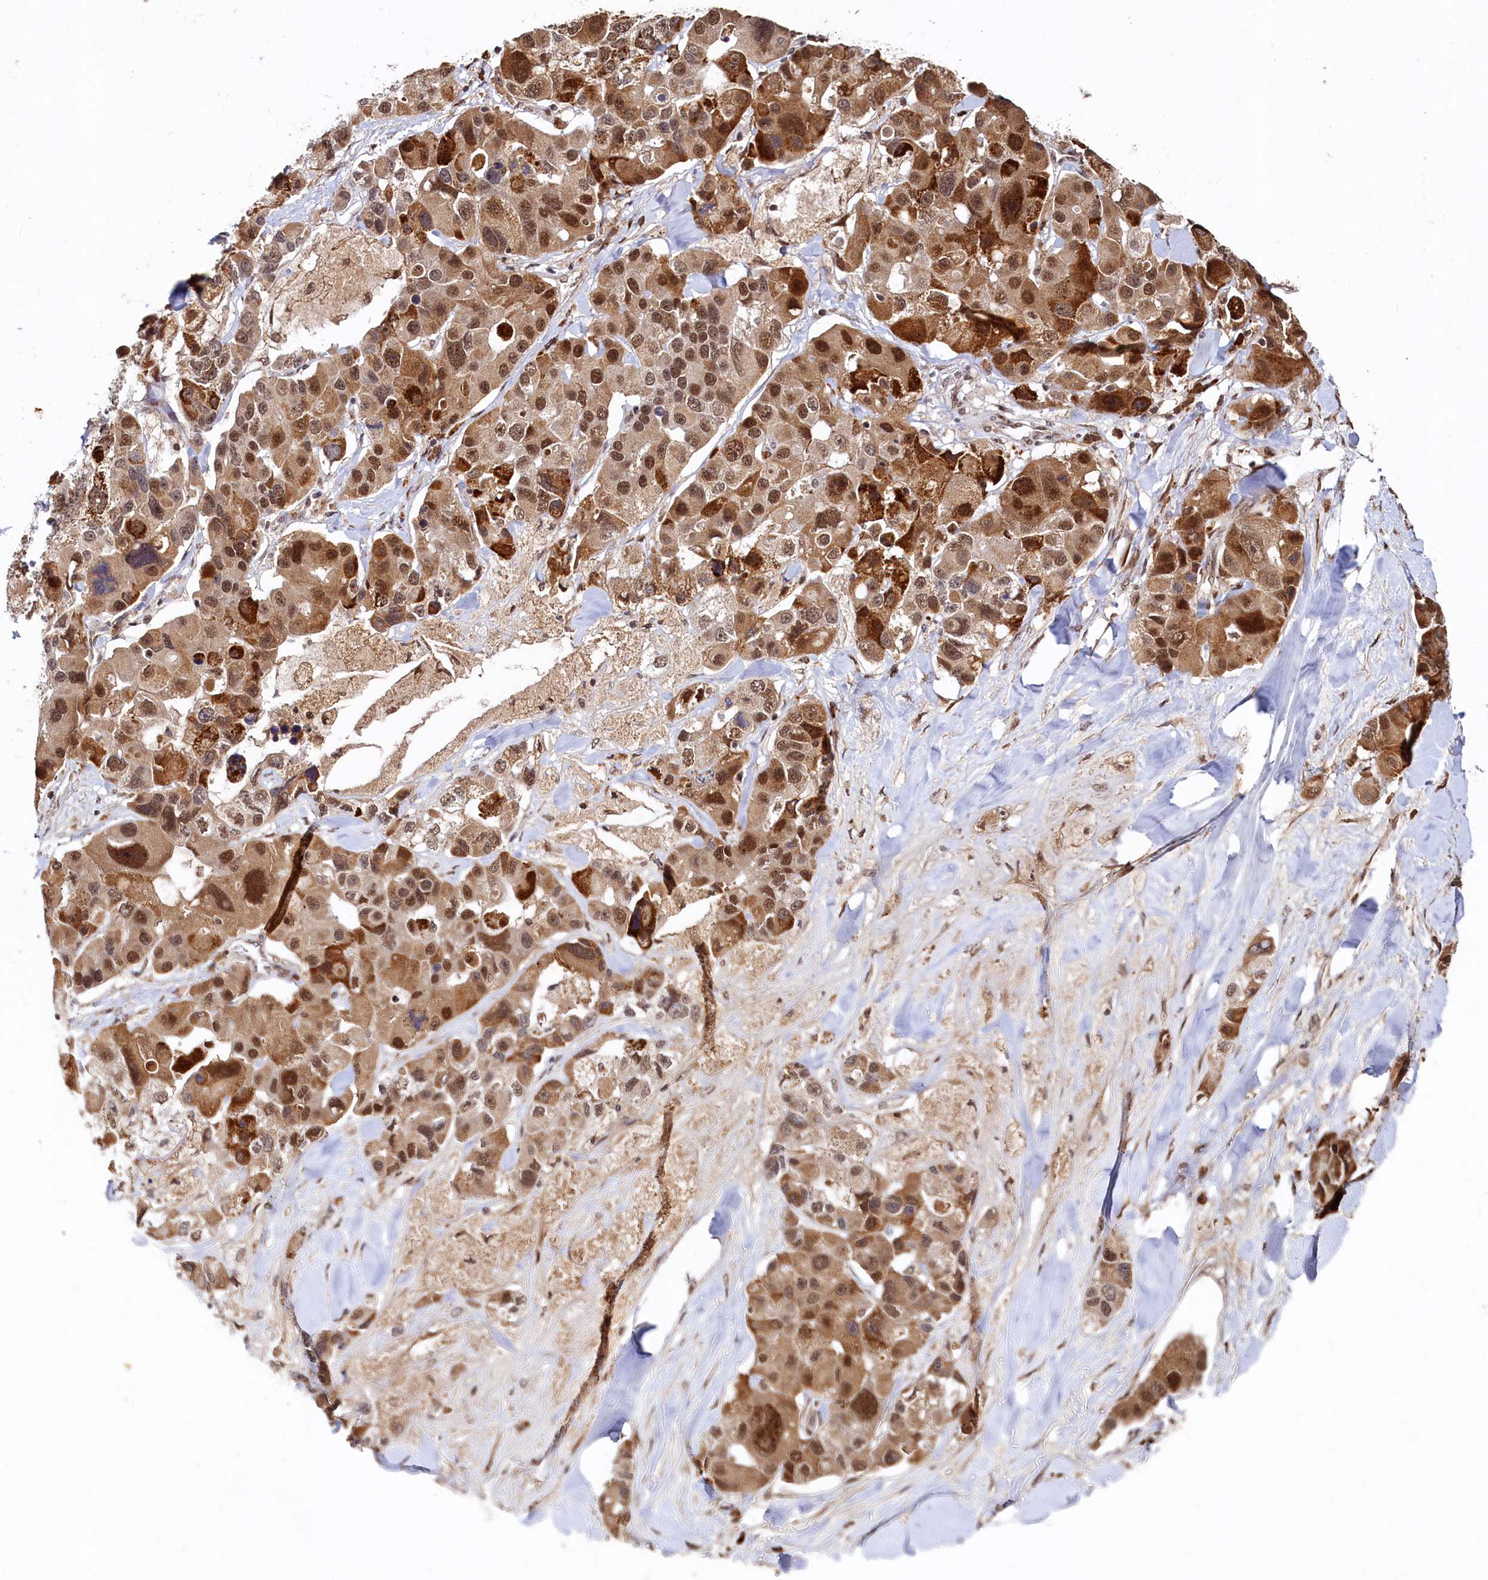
{"staining": {"intensity": "strong", "quantity": ">75%", "location": "cytoplasmic/membranous,nuclear"}, "tissue": "lung cancer", "cell_type": "Tumor cells", "image_type": "cancer", "snomed": [{"axis": "morphology", "description": "Adenocarcinoma, NOS"}, {"axis": "topography", "description": "Lung"}], "caption": "Immunohistochemistry (IHC) (DAB (3,3'-diaminobenzidine)) staining of lung cancer reveals strong cytoplasmic/membranous and nuclear protein positivity in approximately >75% of tumor cells.", "gene": "TRAPPC4", "patient": {"sex": "female", "age": 54}}